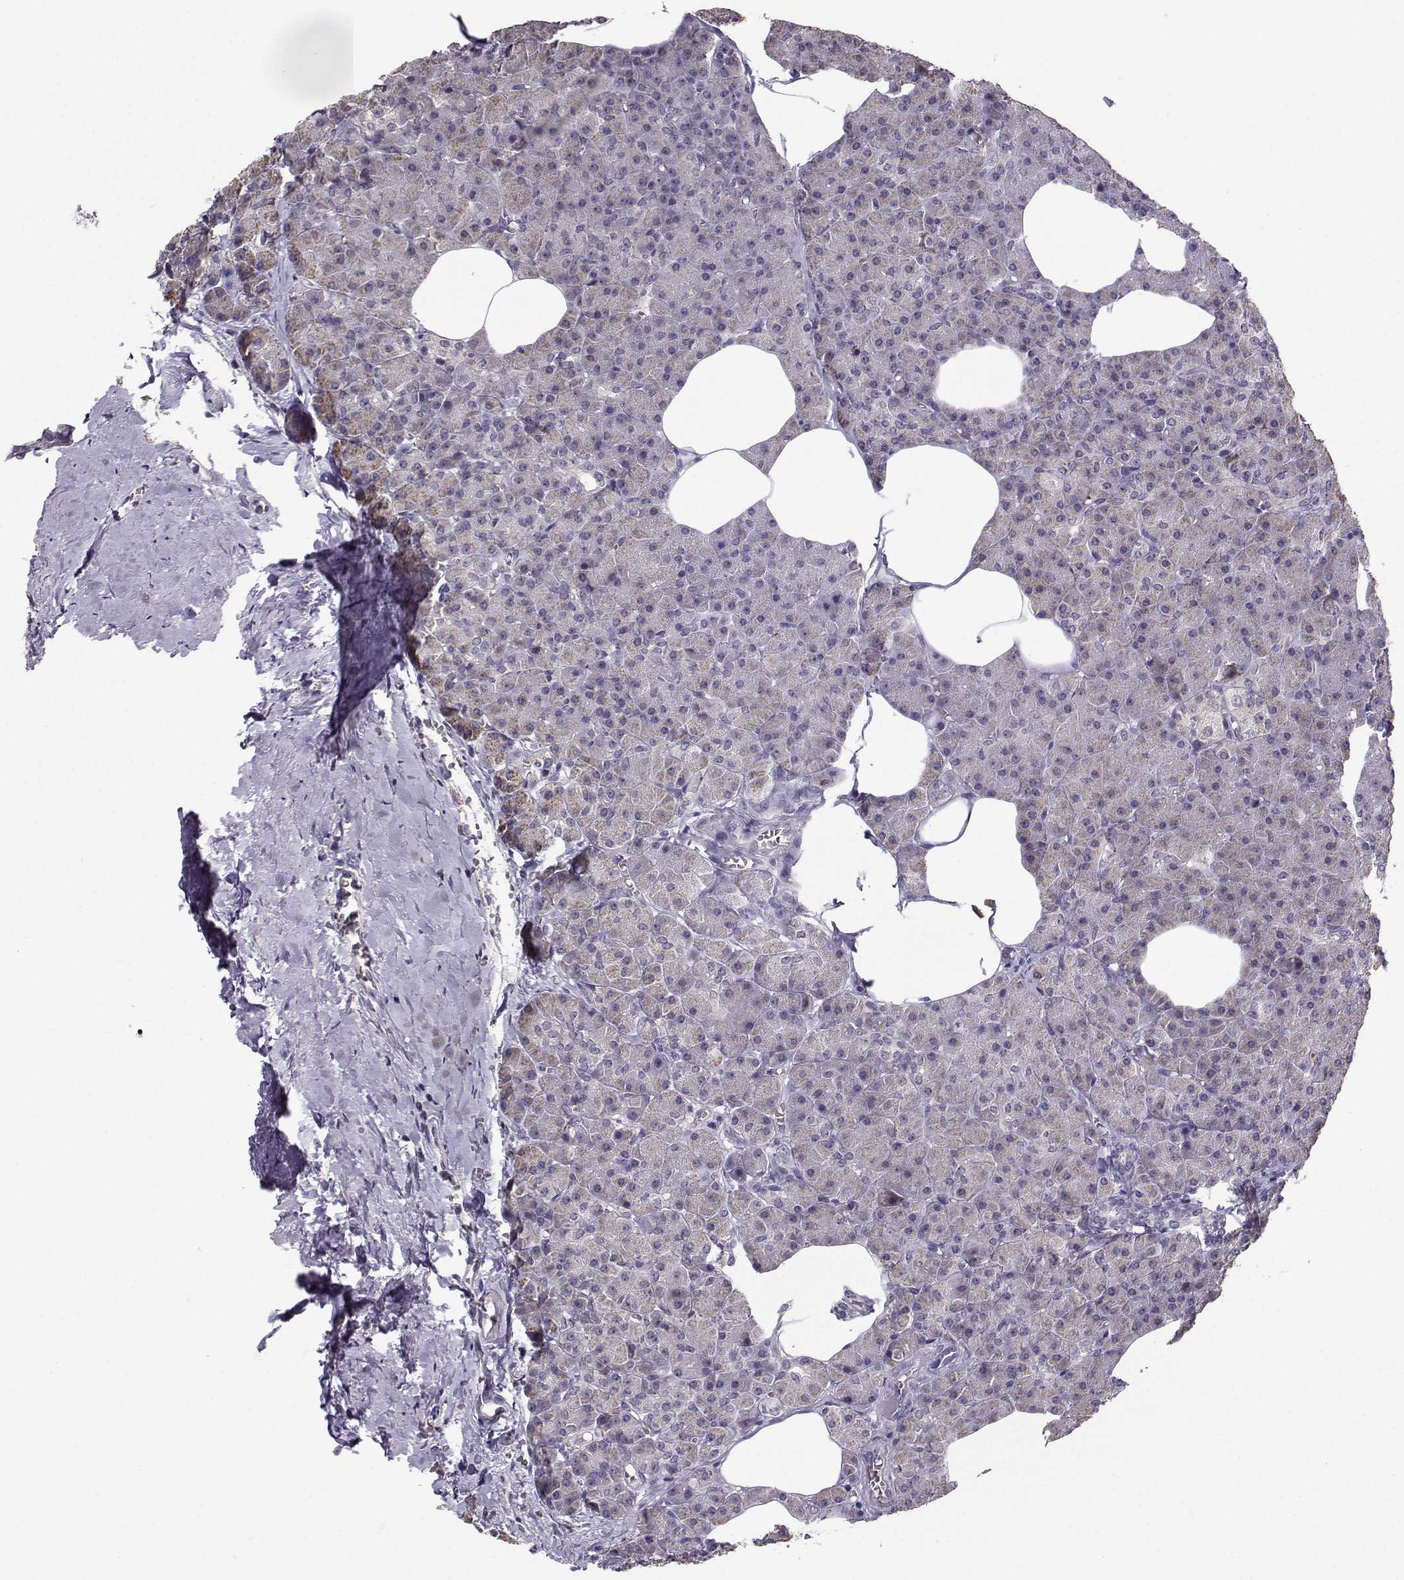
{"staining": {"intensity": "weak", "quantity": "25%-75%", "location": "cytoplasmic/membranous"}, "tissue": "pancreas", "cell_type": "Exocrine glandular cells", "image_type": "normal", "snomed": [{"axis": "morphology", "description": "Normal tissue, NOS"}, {"axis": "topography", "description": "Pancreas"}], "caption": "Exocrine glandular cells display weak cytoplasmic/membranous staining in approximately 25%-75% of cells in benign pancreas. Nuclei are stained in blue.", "gene": "TSPYL5", "patient": {"sex": "female", "age": 45}}